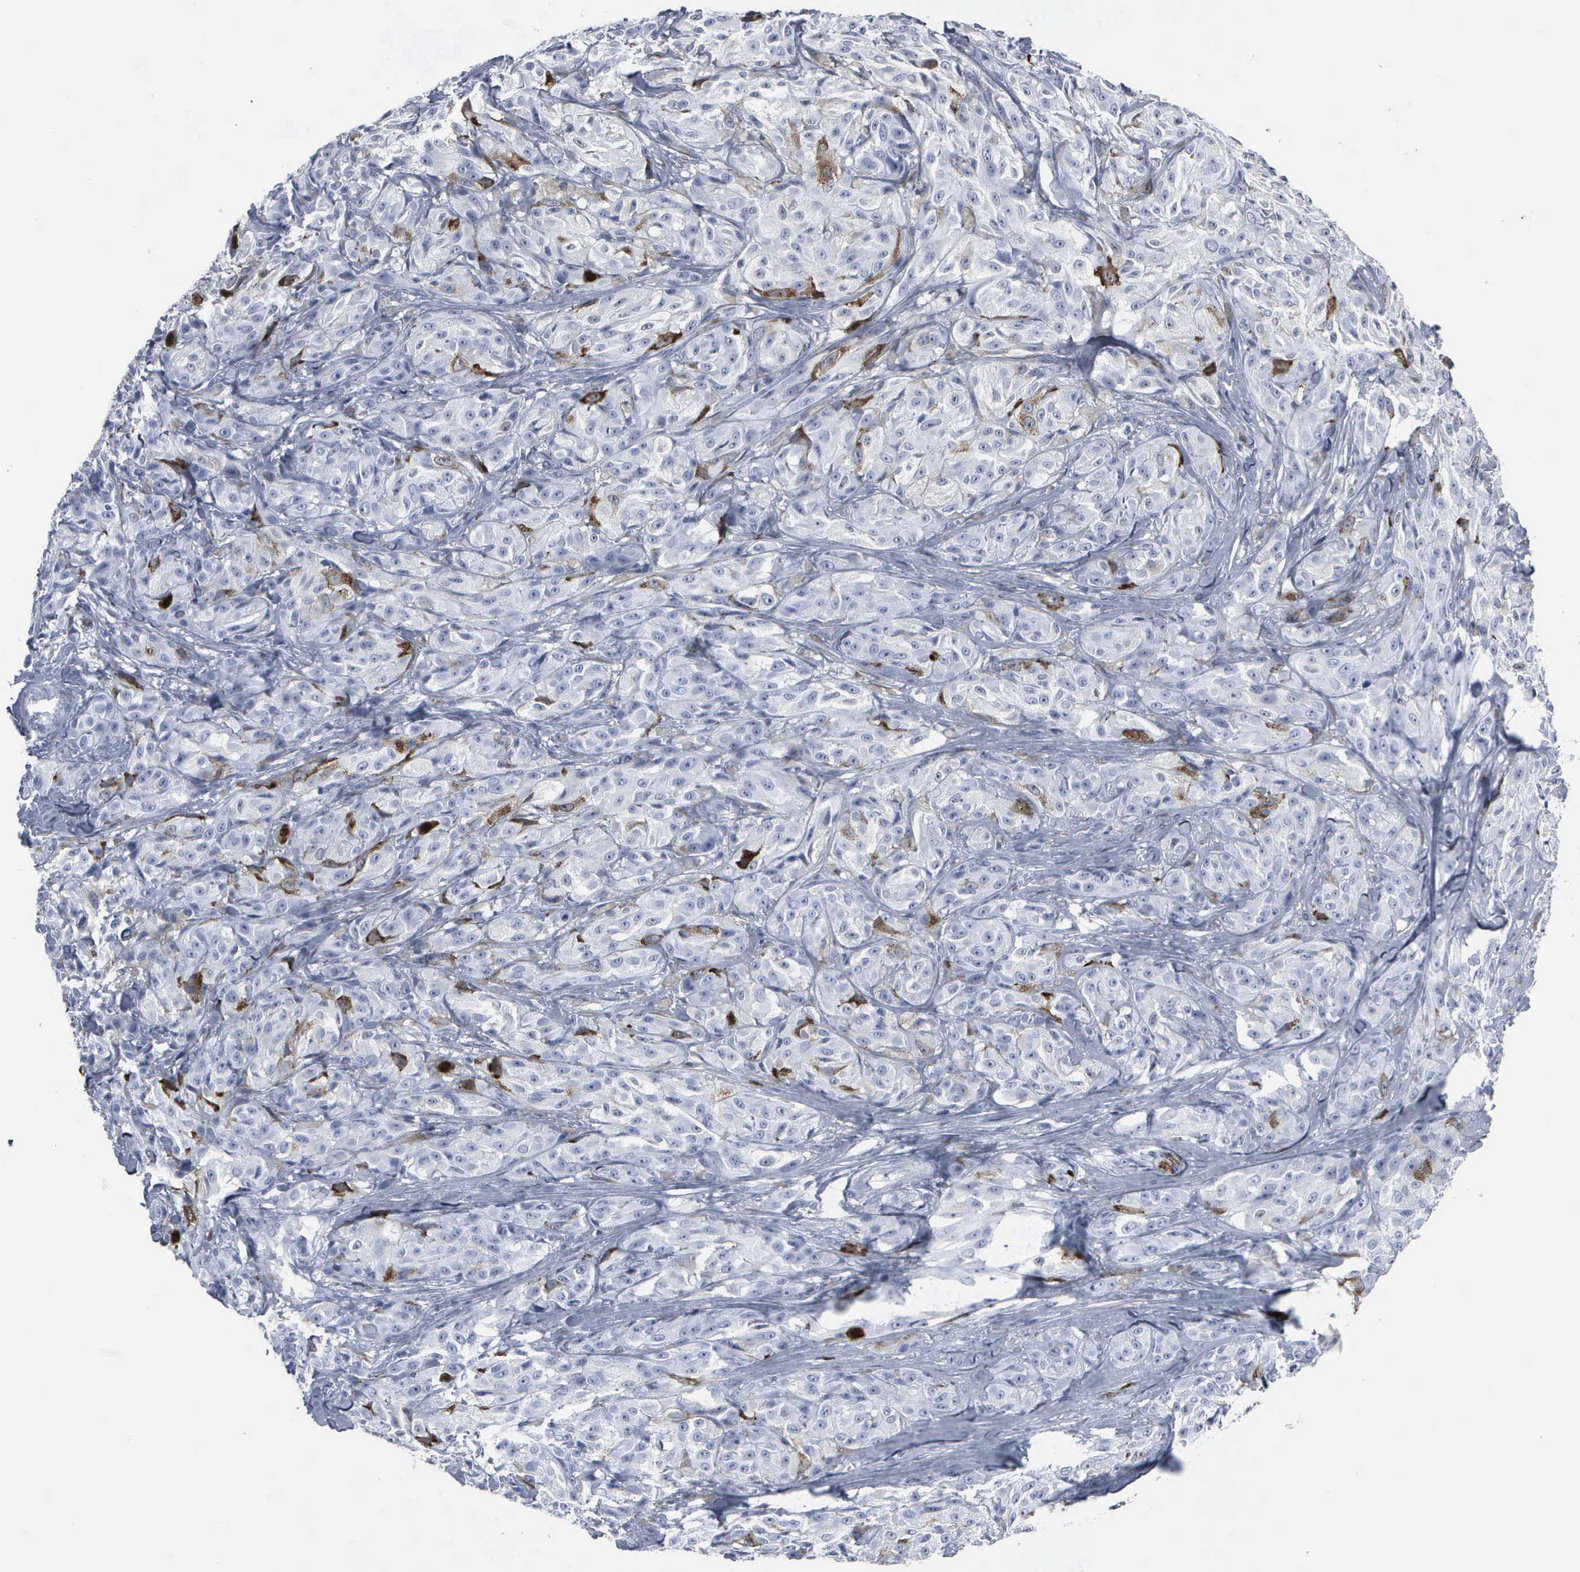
{"staining": {"intensity": "strong", "quantity": "<25%", "location": "cytoplasmic/membranous,nuclear"}, "tissue": "melanoma", "cell_type": "Tumor cells", "image_type": "cancer", "snomed": [{"axis": "morphology", "description": "Malignant melanoma, NOS"}, {"axis": "topography", "description": "Skin"}], "caption": "This is a photomicrograph of IHC staining of melanoma, which shows strong expression in the cytoplasmic/membranous and nuclear of tumor cells.", "gene": "CCNB1", "patient": {"sex": "male", "age": 56}}